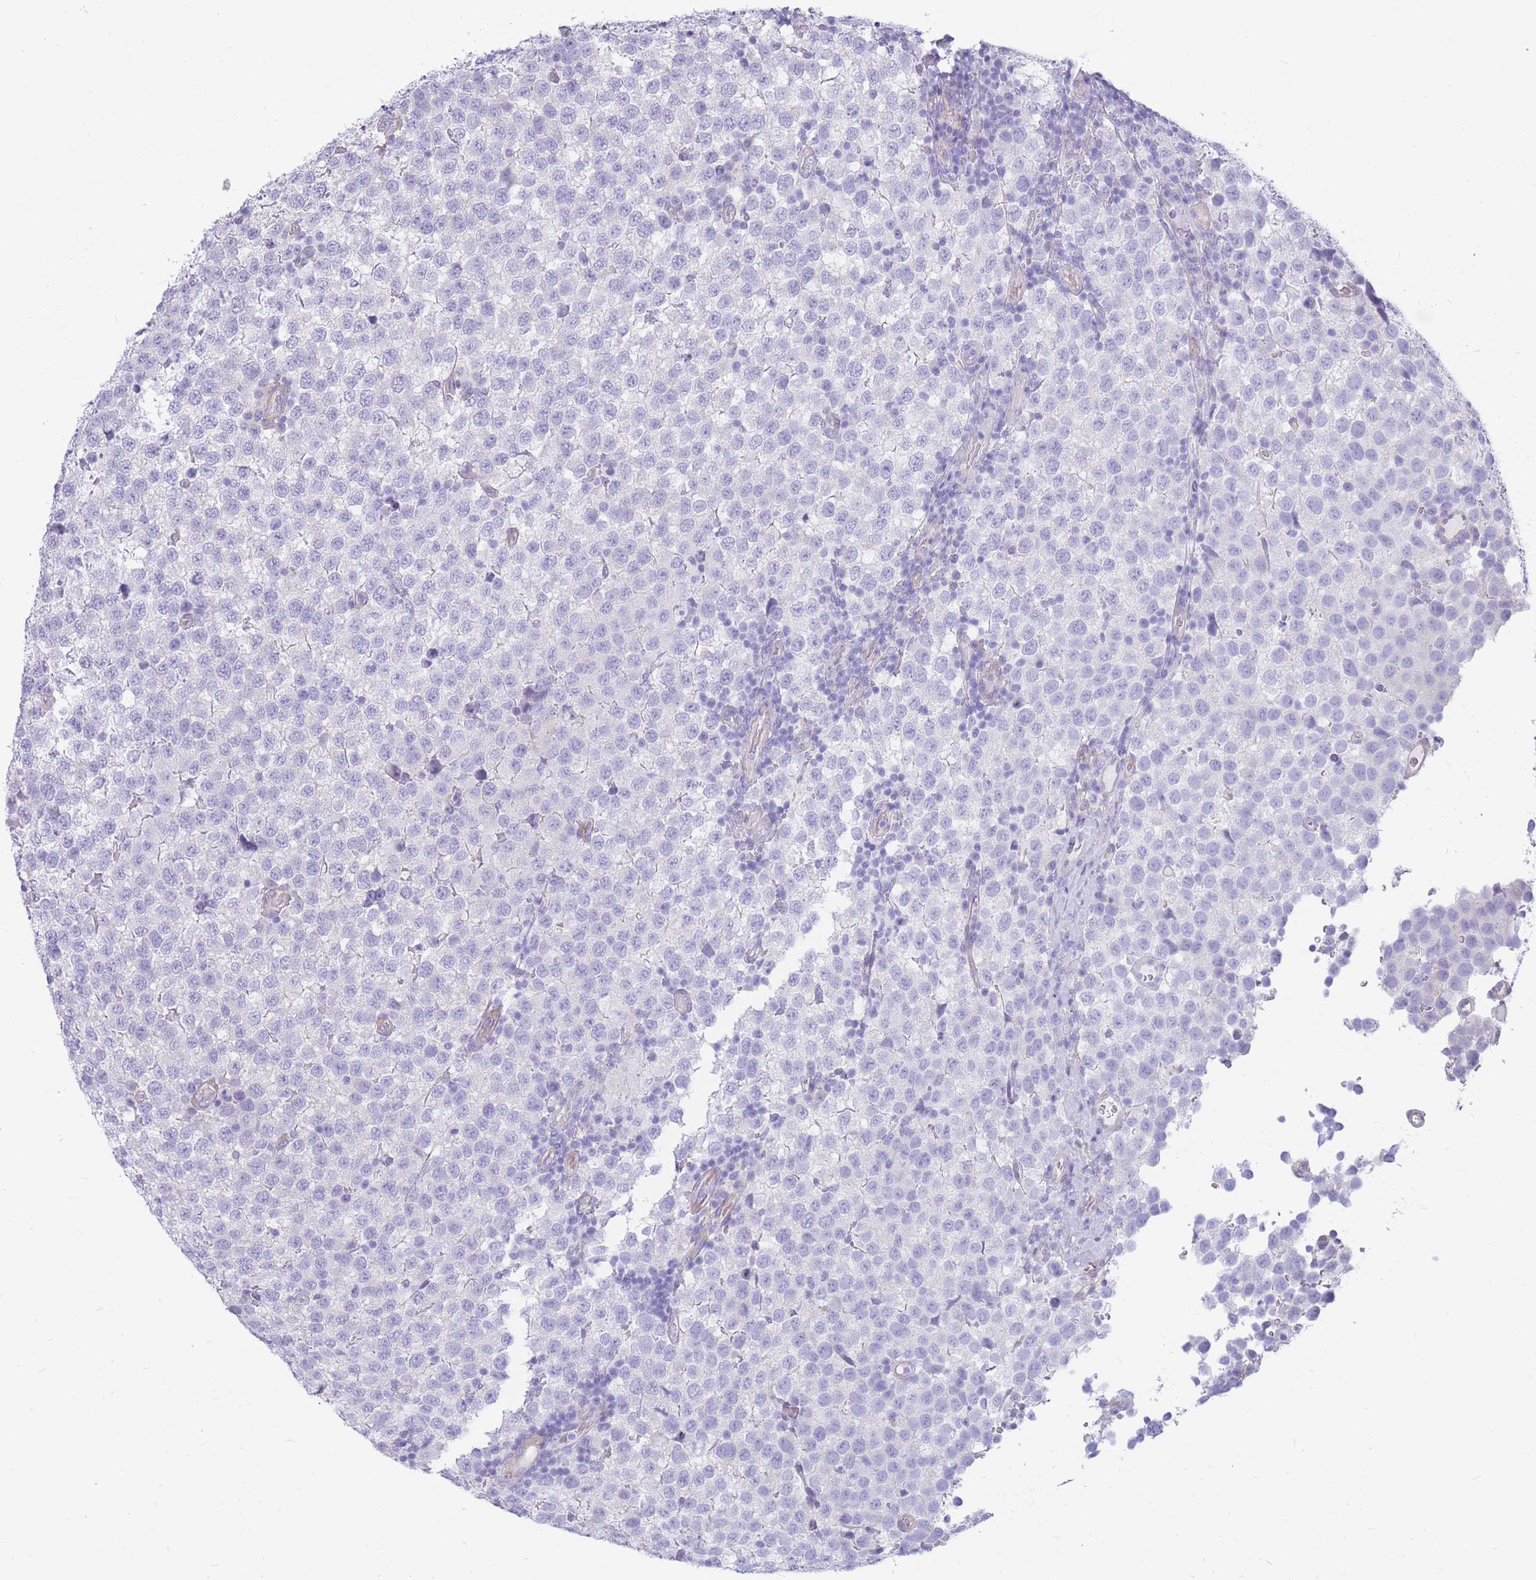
{"staining": {"intensity": "negative", "quantity": "none", "location": "none"}, "tissue": "testis cancer", "cell_type": "Tumor cells", "image_type": "cancer", "snomed": [{"axis": "morphology", "description": "Seminoma, NOS"}, {"axis": "topography", "description": "Testis"}], "caption": "Histopathology image shows no protein positivity in tumor cells of seminoma (testis) tissue.", "gene": "MTSS2", "patient": {"sex": "male", "age": 34}}